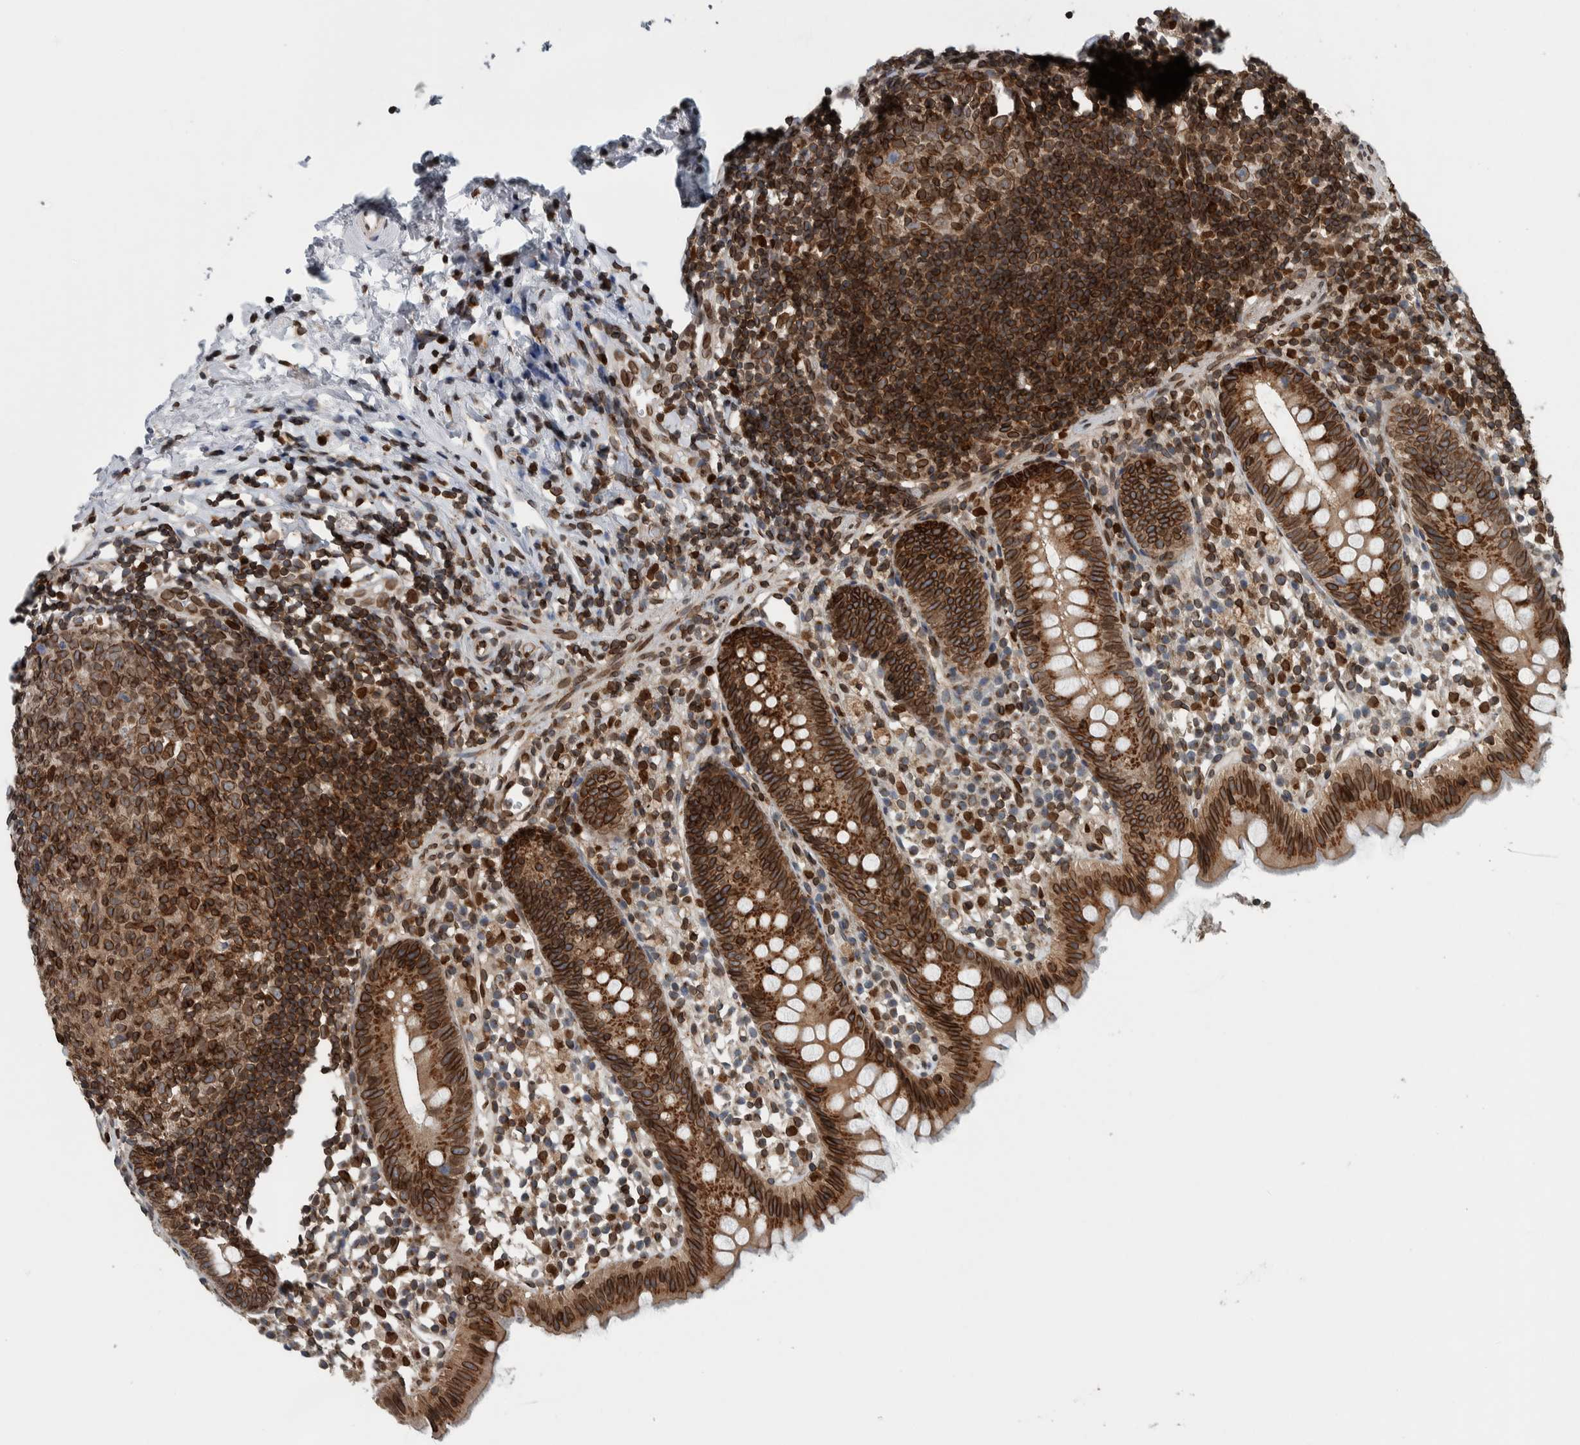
{"staining": {"intensity": "strong", "quantity": ">75%", "location": "cytoplasmic/membranous,nuclear"}, "tissue": "appendix", "cell_type": "Glandular cells", "image_type": "normal", "snomed": [{"axis": "morphology", "description": "Normal tissue, NOS"}, {"axis": "topography", "description": "Appendix"}], "caption": "Human appendix stained with a brown dye displays strong cytoplasmic/membranous,nuclear positive expression in about >75% of glandular cells.", "gene": "FAM135B", "patient": {"sex": "female", "age": 20}}